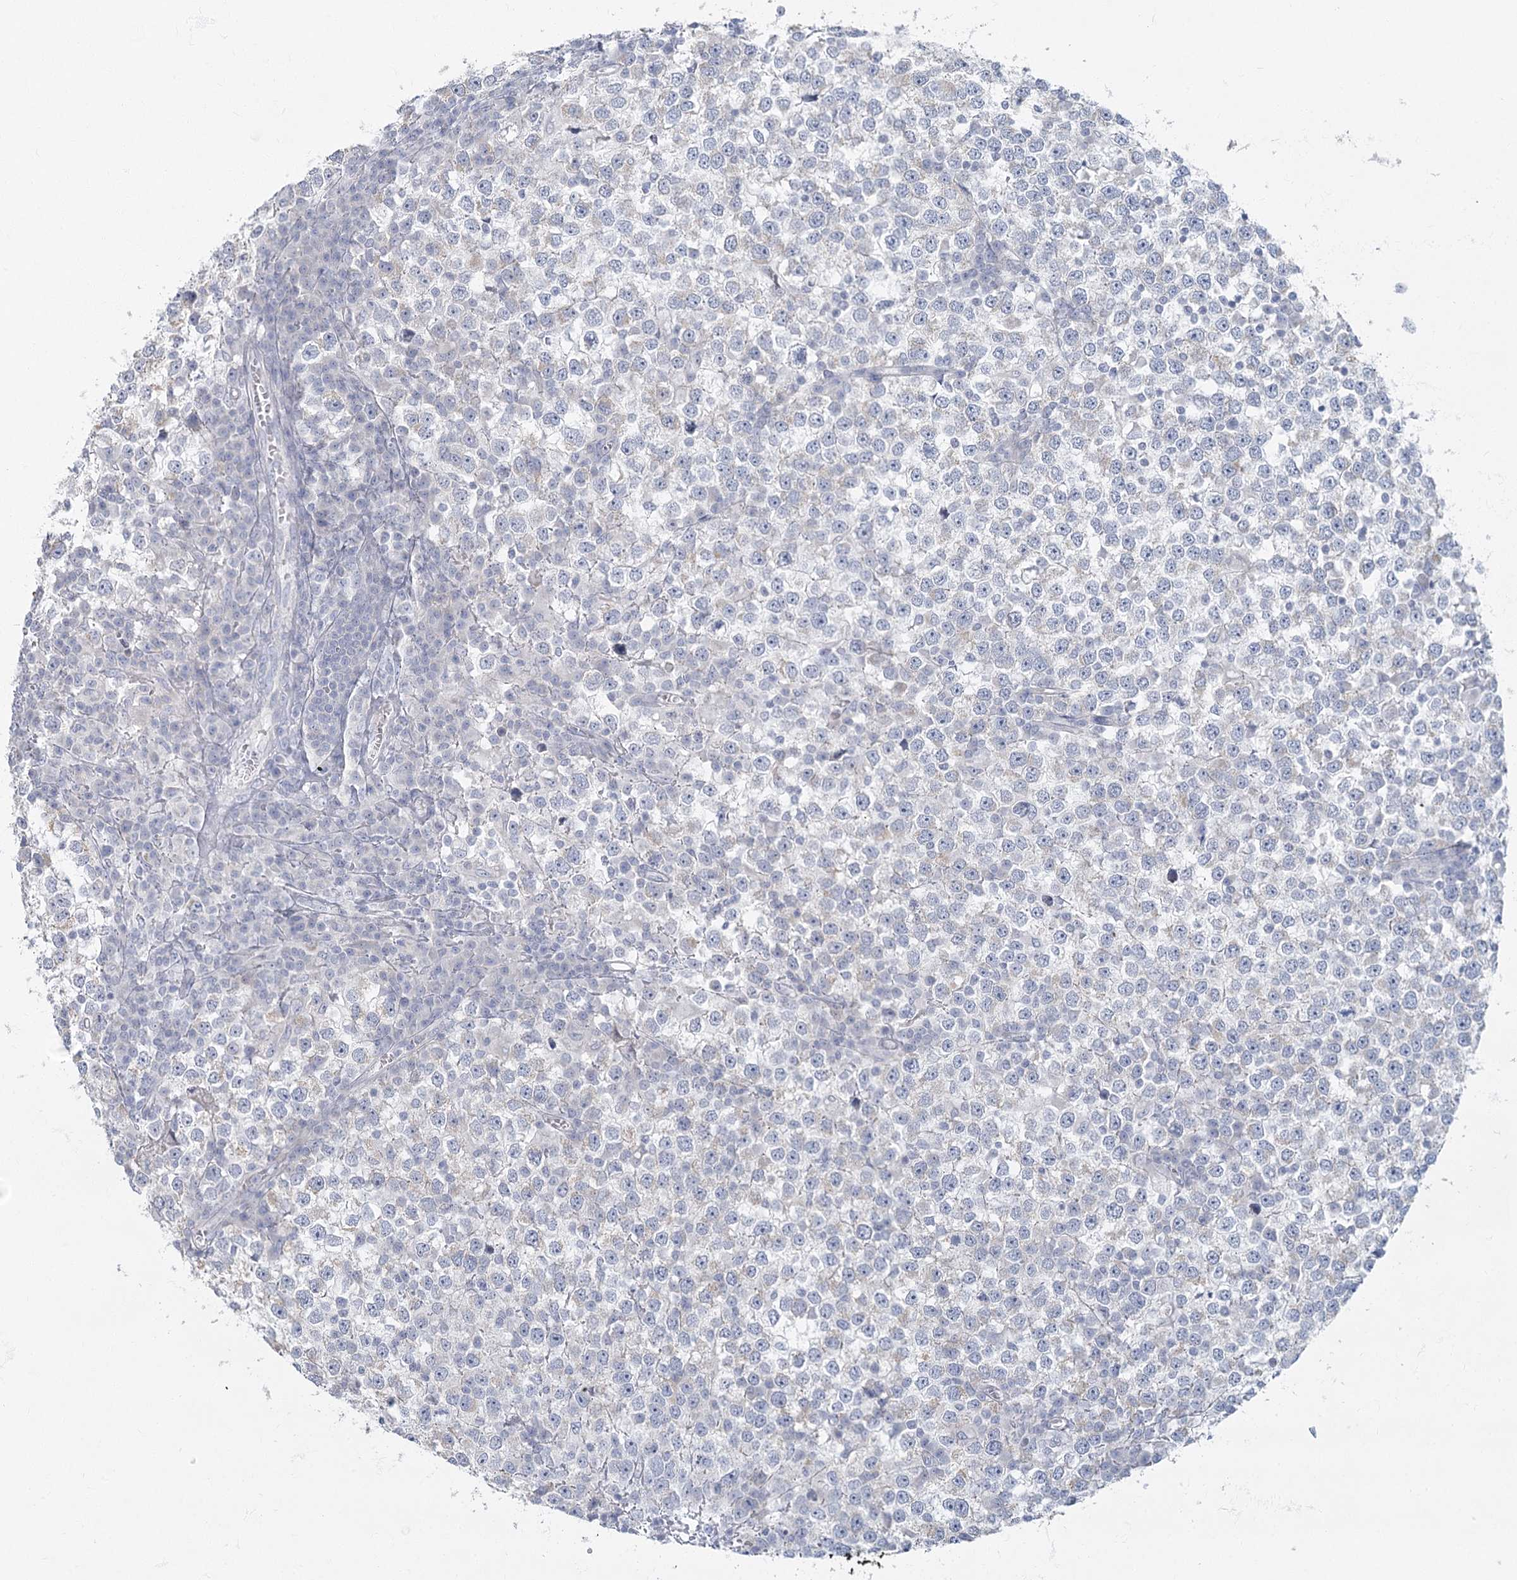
{"staining": {"intensity": "negative", "quantity": "none", "location": "none"}, "tissue": "testis cancer", "cell_type": "Tumor cells", "image_type": "cancer", "snomed": [{"axis": "morphology", "description": "Seminoma, NOS"}, {"axis": "topography", "description": "Testis"}], "caption": "Immunohistochemistry (IHC) image of neoplastic tissue: seminoma (testis) stained with DAB displays no significant protein positivity in tumor cells.", "gene": "FAM110C", "patient": {"sex": "male", "age": 65}}